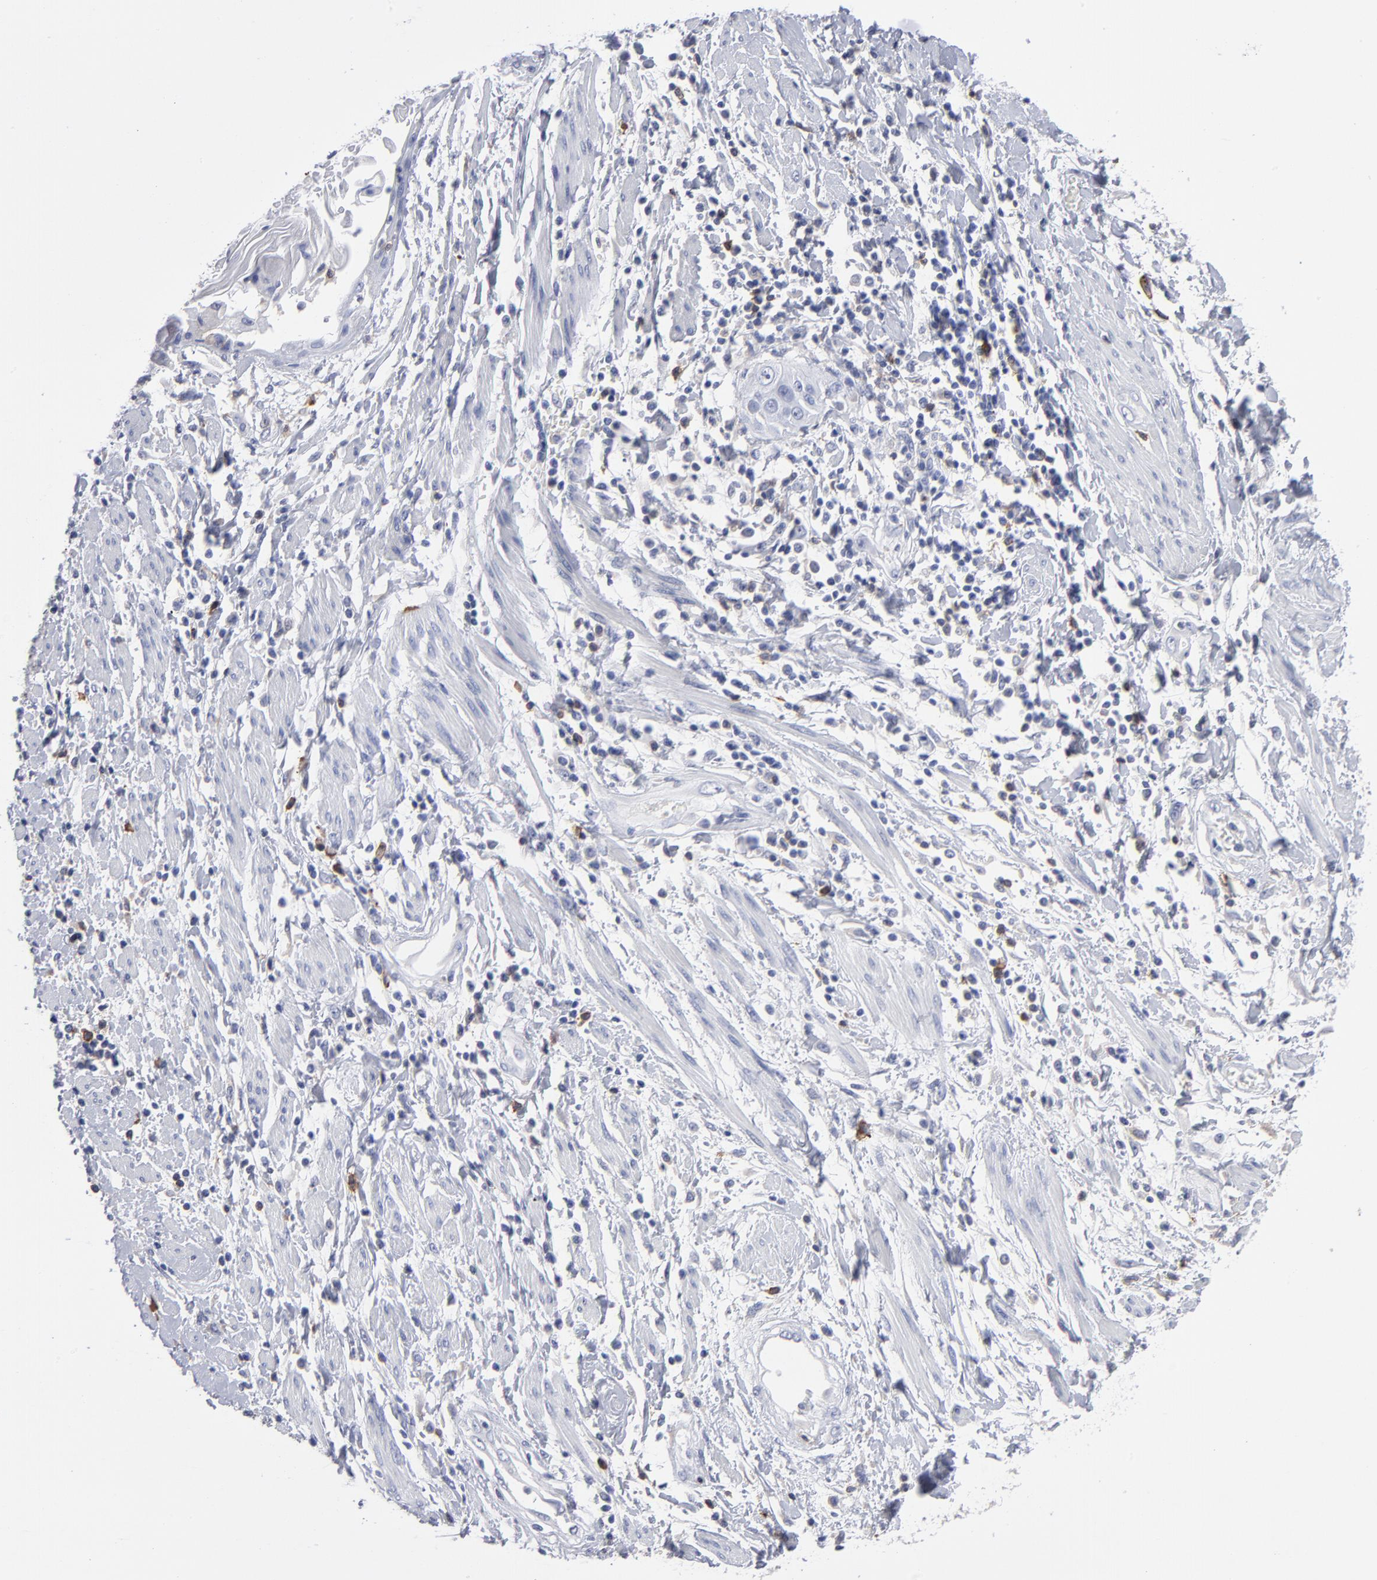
{"staining": {"intensity": "negative", "quantity": "none", "location": "none"}, "tissue": "cervical cancer", "cell_type": "Tumor cells", "image_type": "cancer", "snomed": [{"axis": "morphology", "description": "Squamous cell carcinoma, NOS"}, {"axis": "topography", "description": "Cervix"}], "caption": "Tumor cells show no significant protein staining in cervical cancer.", "gene": "LAT2", "patient": {"sex": "female", "age": 57}}